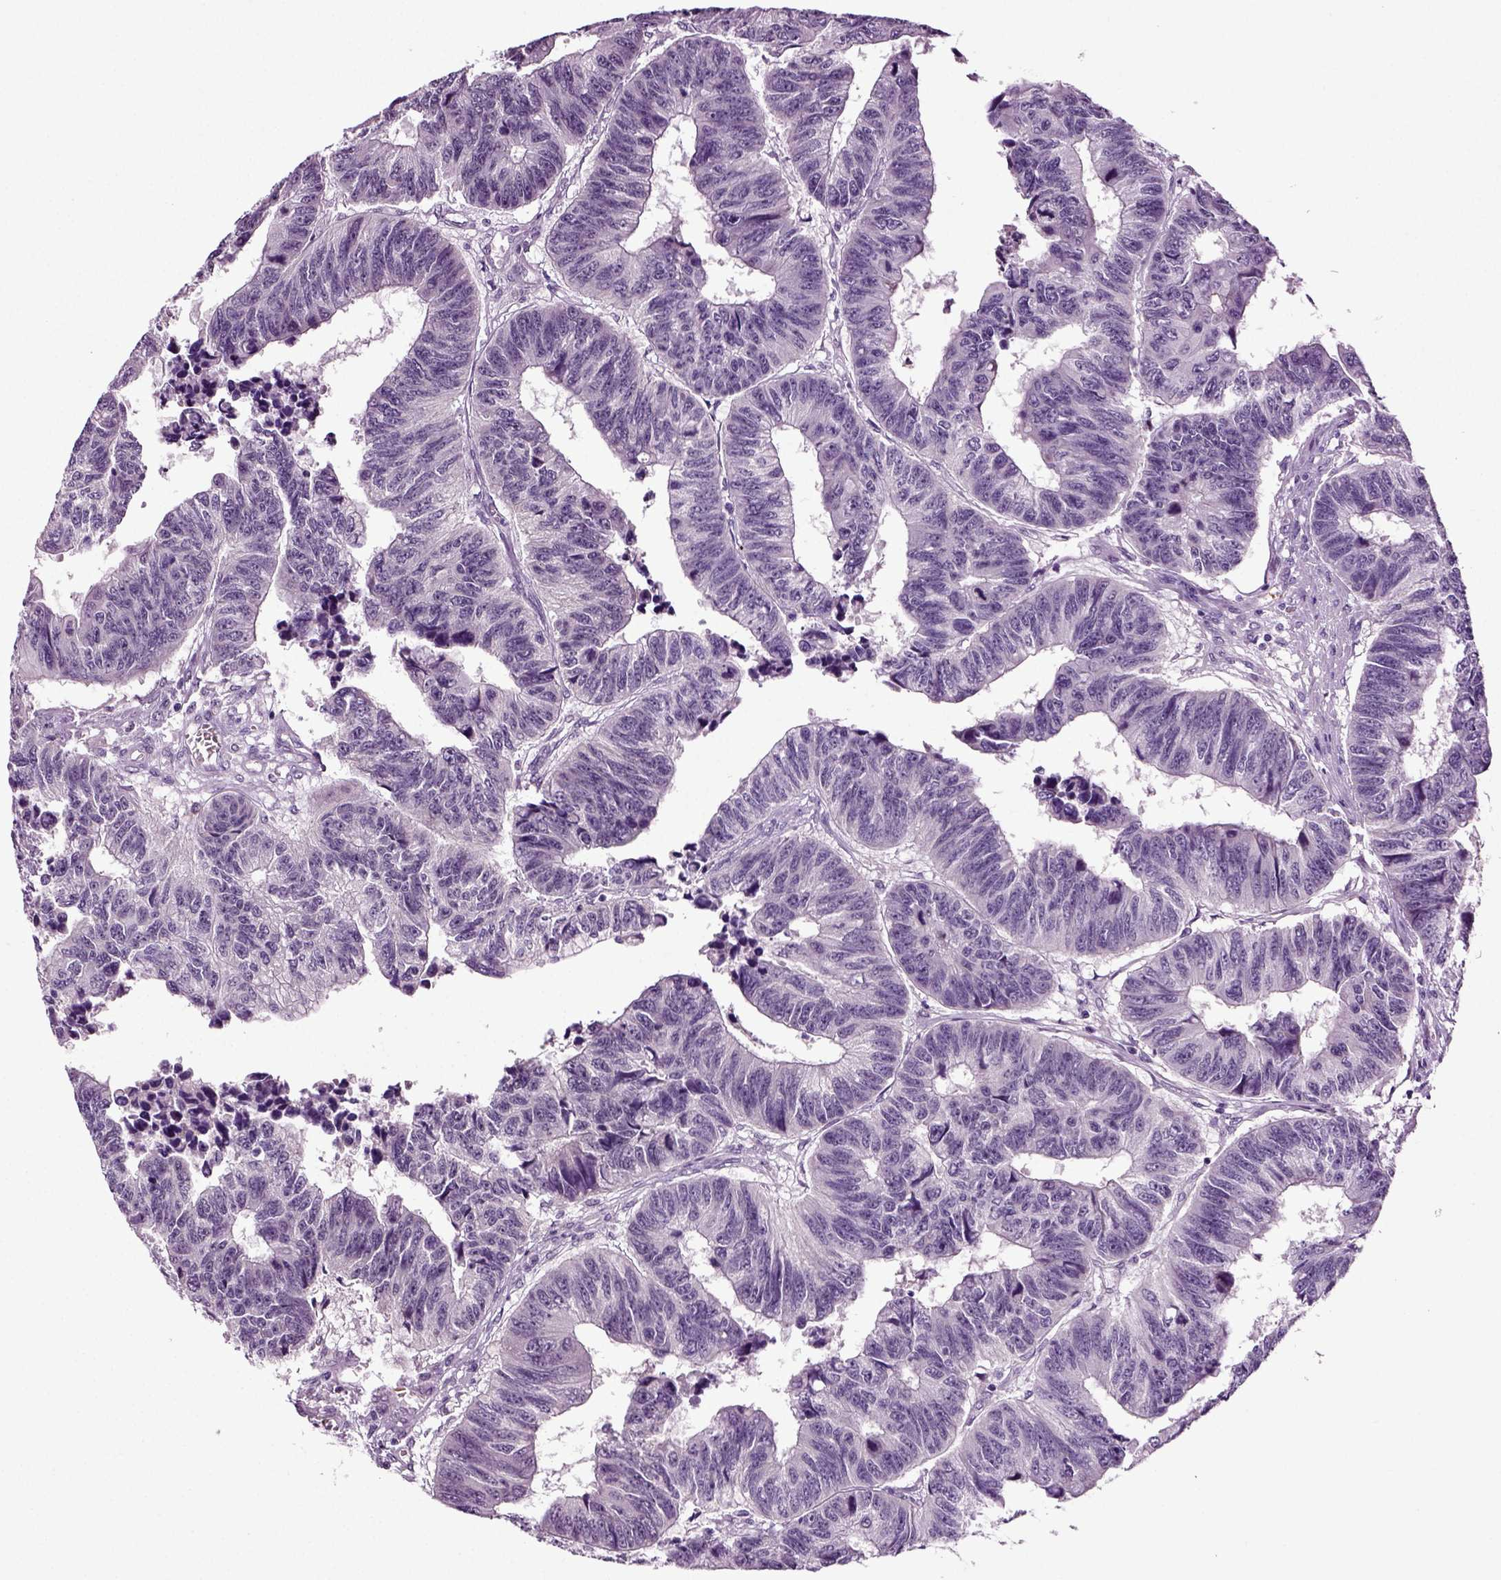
{"staining": {"intensity": "negative", "quantity": "none", "location": "none"}, "tissue": "colorectal cancer", "cell_type": "Tumor cells", "image_type": "cancer", "snomed": [{"axis": "morphology", "description": "Adenocarcinoma, NOS"}, {"axis": "topography", "description": "Rectum"}], "caption": "Adenocarcinoma (colorectal) was stained to show a protein in brown. There is no significant positivity in tumor cells. (Stains: DAB immunohistochemistry with hematoxylin counter stain, Microscopy: brightfield microscopy at high magnification).", "gene": "SPATA17", "patient": {"sex": "female", "age": 85}}